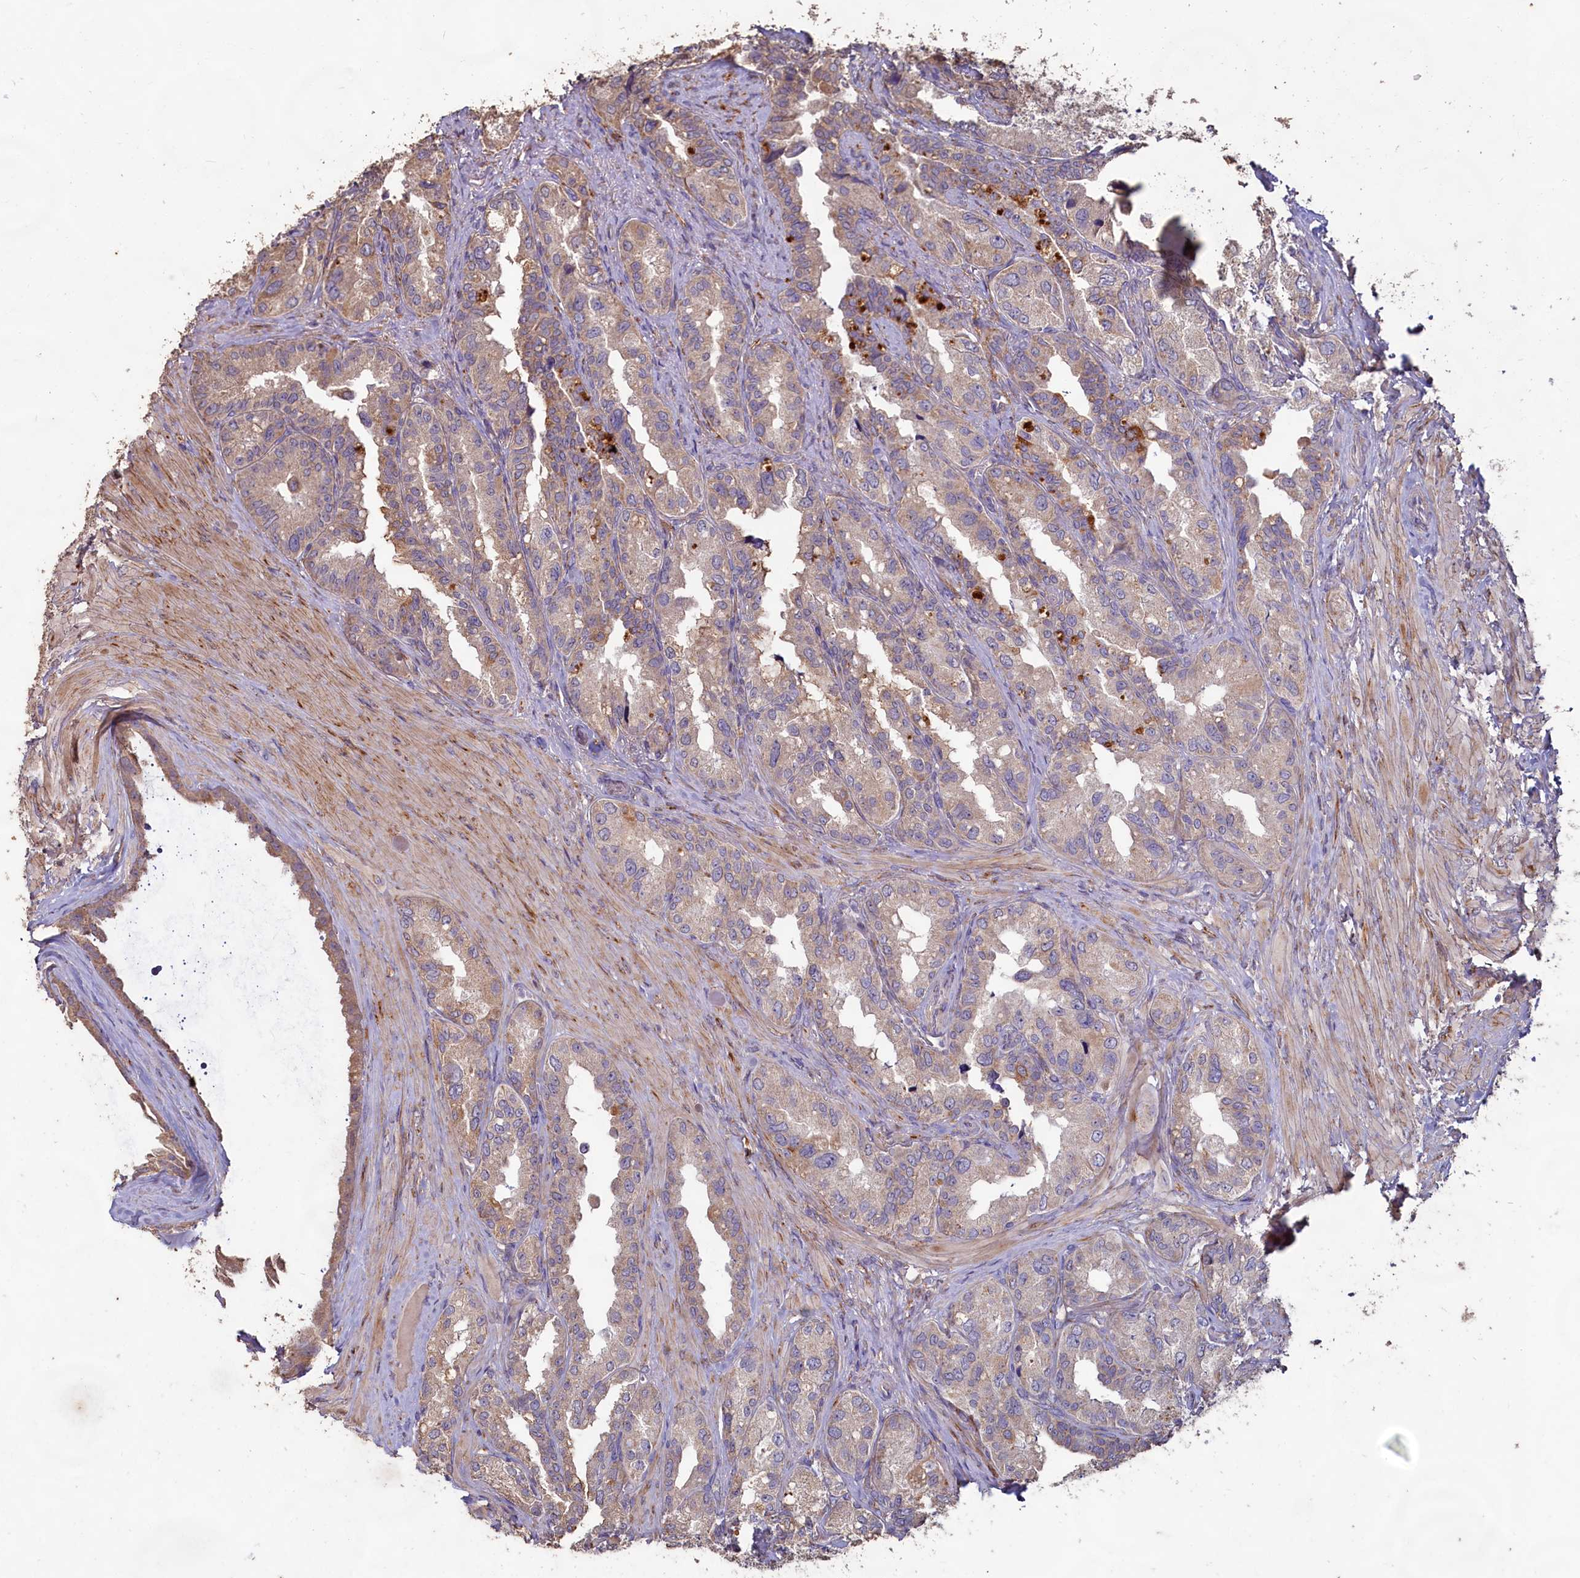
{"staining": {"intensity": "weak", "quantity": "25%-75%", "location": "cytoplasmic/membranous"}, "tissue": "seminal vesicle", "cell_type": "Glandular cells", "image_type": "normal", "snomed": [{"axis": "morphology", "description": "Normal tissue, NOS"}, {"axis": "topography", "description": "Seminal veicle"}, {"axis": "topography", "description": "Peripheral nerve tissue"}], "caption": "Brown immunohistochemical staining in normal seminal vesicle reveals weak cytoplasmic/membranous positivity in approximately 25%-75% of glandular cells. Using DAB (3,3'-diaminobenzidine) (brown) and hematoxylin (blue) stains, captured at high magnification using brightfield microscopy.", "gene": "FUNDC1", "patient": {"sex": "male", "age": 67}}